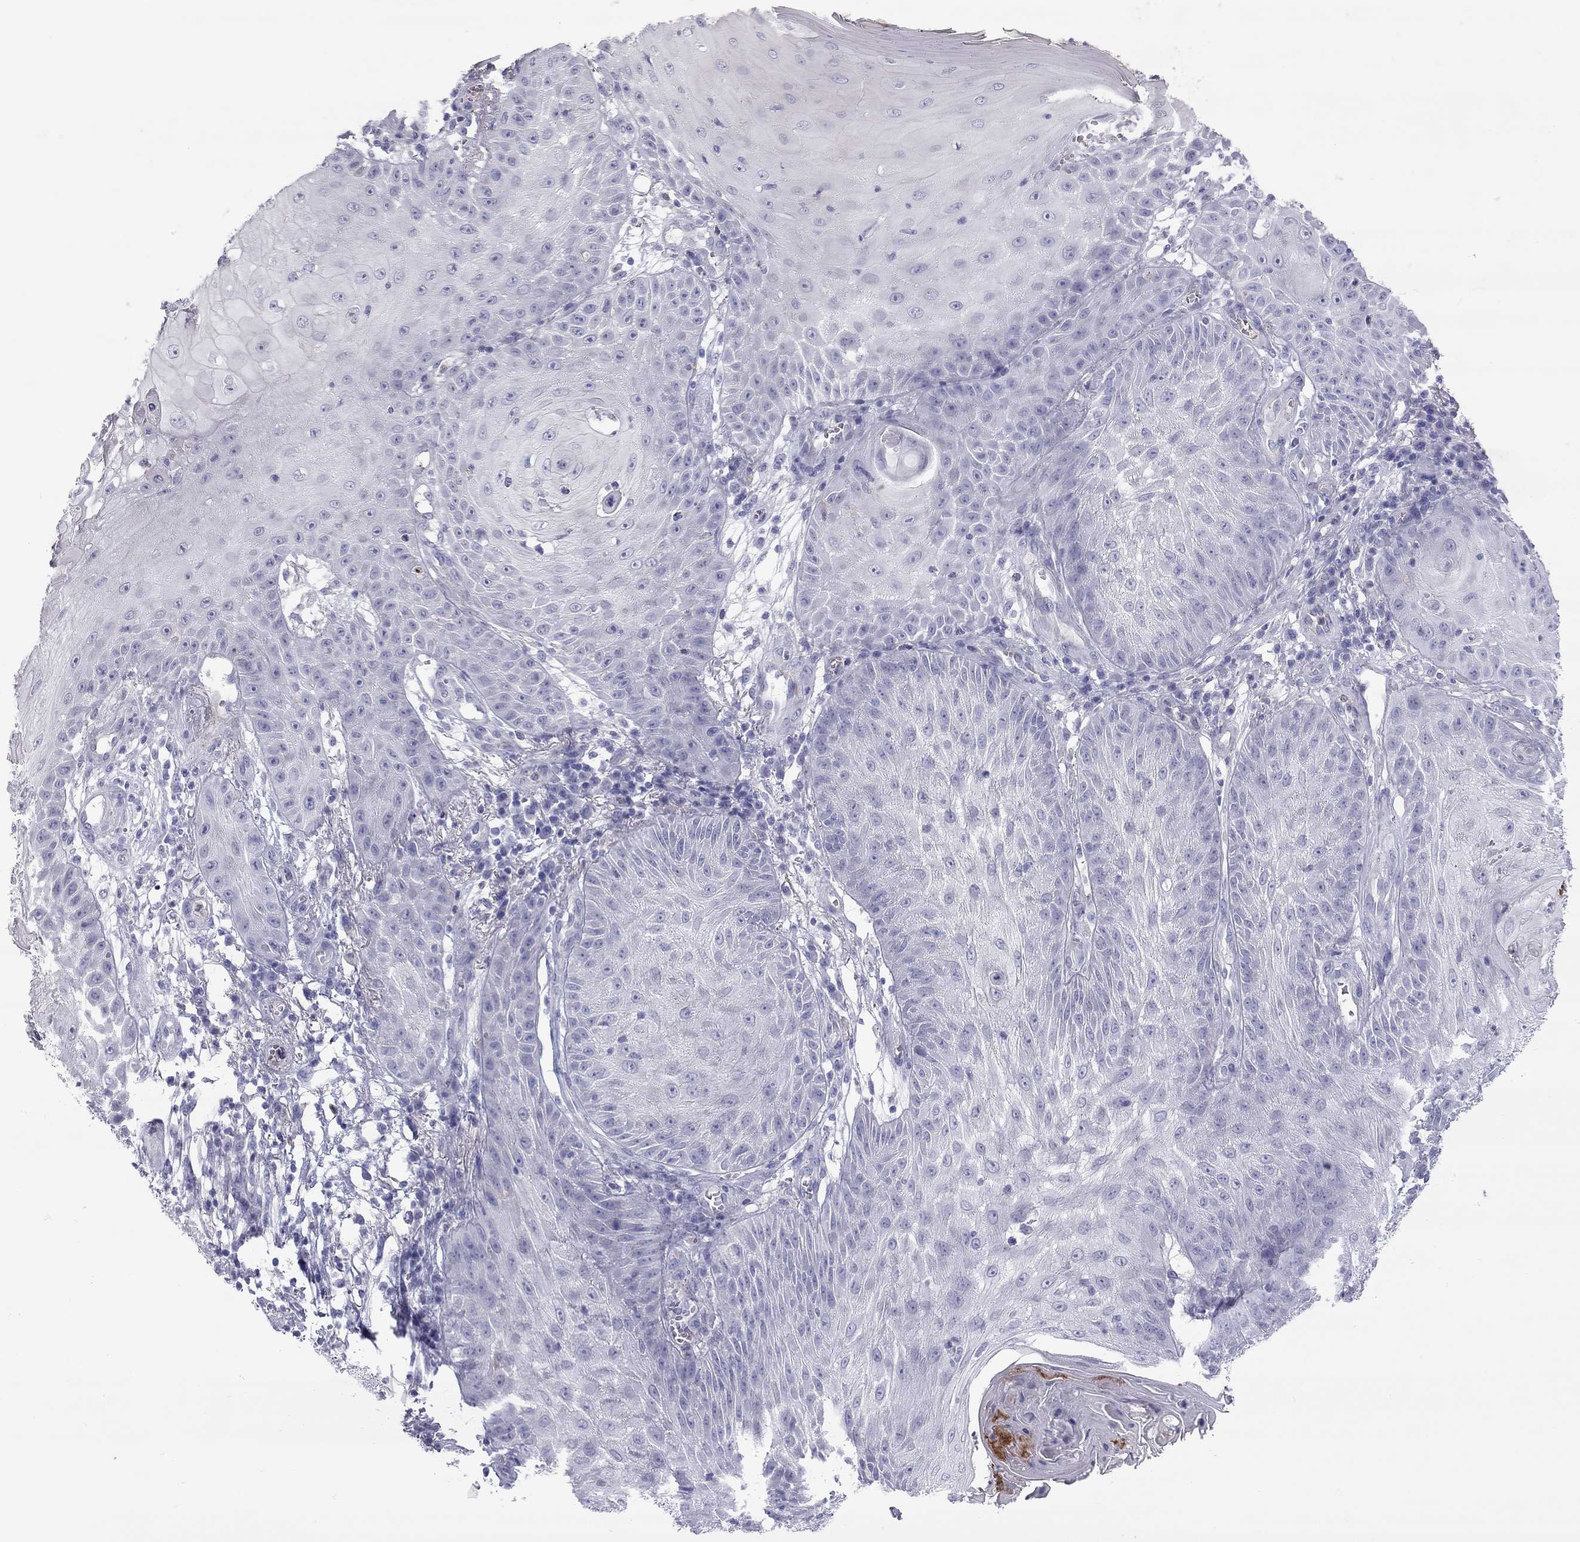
{"staining": {"intensity": "negative", "quantity": "none", "location": "none"}, "tissue": "skin cancer", "cell_type": "Tumor cells", "image_type": "cancer", "snomed": [{"axis": "morphology", "description": "Squamous cell carcinoma, NOS"}, {"axis": "topography", "description": "Skin"}], "caption": "Protein analysis of skin cancer (squamous cell carcinoma) exhibits no significant positivity in tumor cells. The staining was performed using DAB to visualize the protein expression in brown, while the nuclei were stained in blue with hematoxylin (Magnification: 20x).", "gene": "TDRD6", "patient": {"sex": "male", "age": 70}}